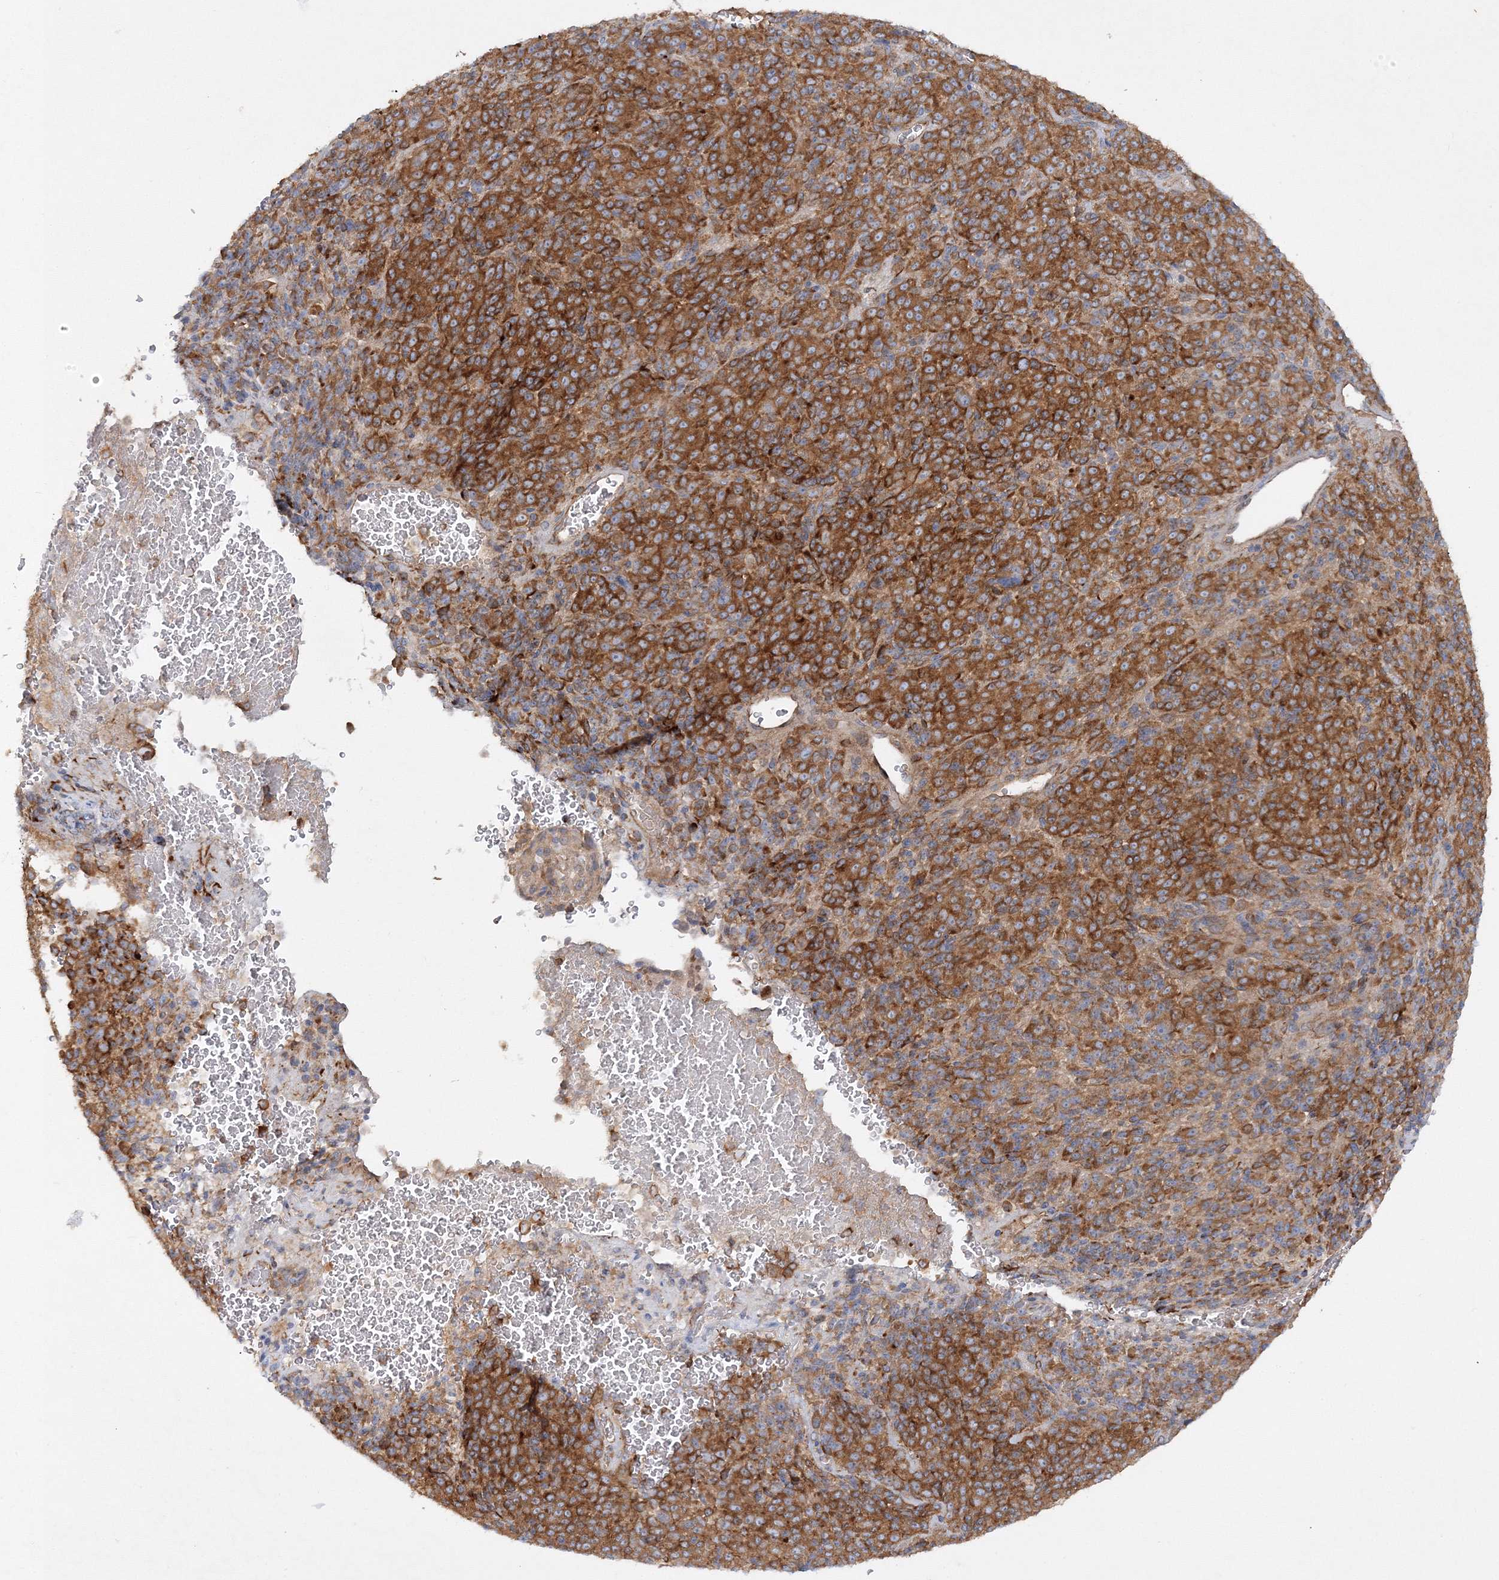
{"staining": {"intensity": "strong", "quantity": ">75%", "location": "cytoplasmic/membranous"}, "tissue": "melanoma", "cell_type": "Tumor cells", "image_type": "cancer", "snomed": [{"axis": "morphology", "description": "Malignant melanoma, Metastatic site"}, {"axis": "topography", "description": "Brain"}], "caption": "This micrograph displays malignant melanoma (metastatic site) stained with immunohistochemistry to label a protein in brown. The cytoplasmic/membranous of tumor cells show strong positivity for the protein. Nuclei are counter-stained blue.", "gene": "WDR37", "patient": {"sex": "female", "age": 56}}